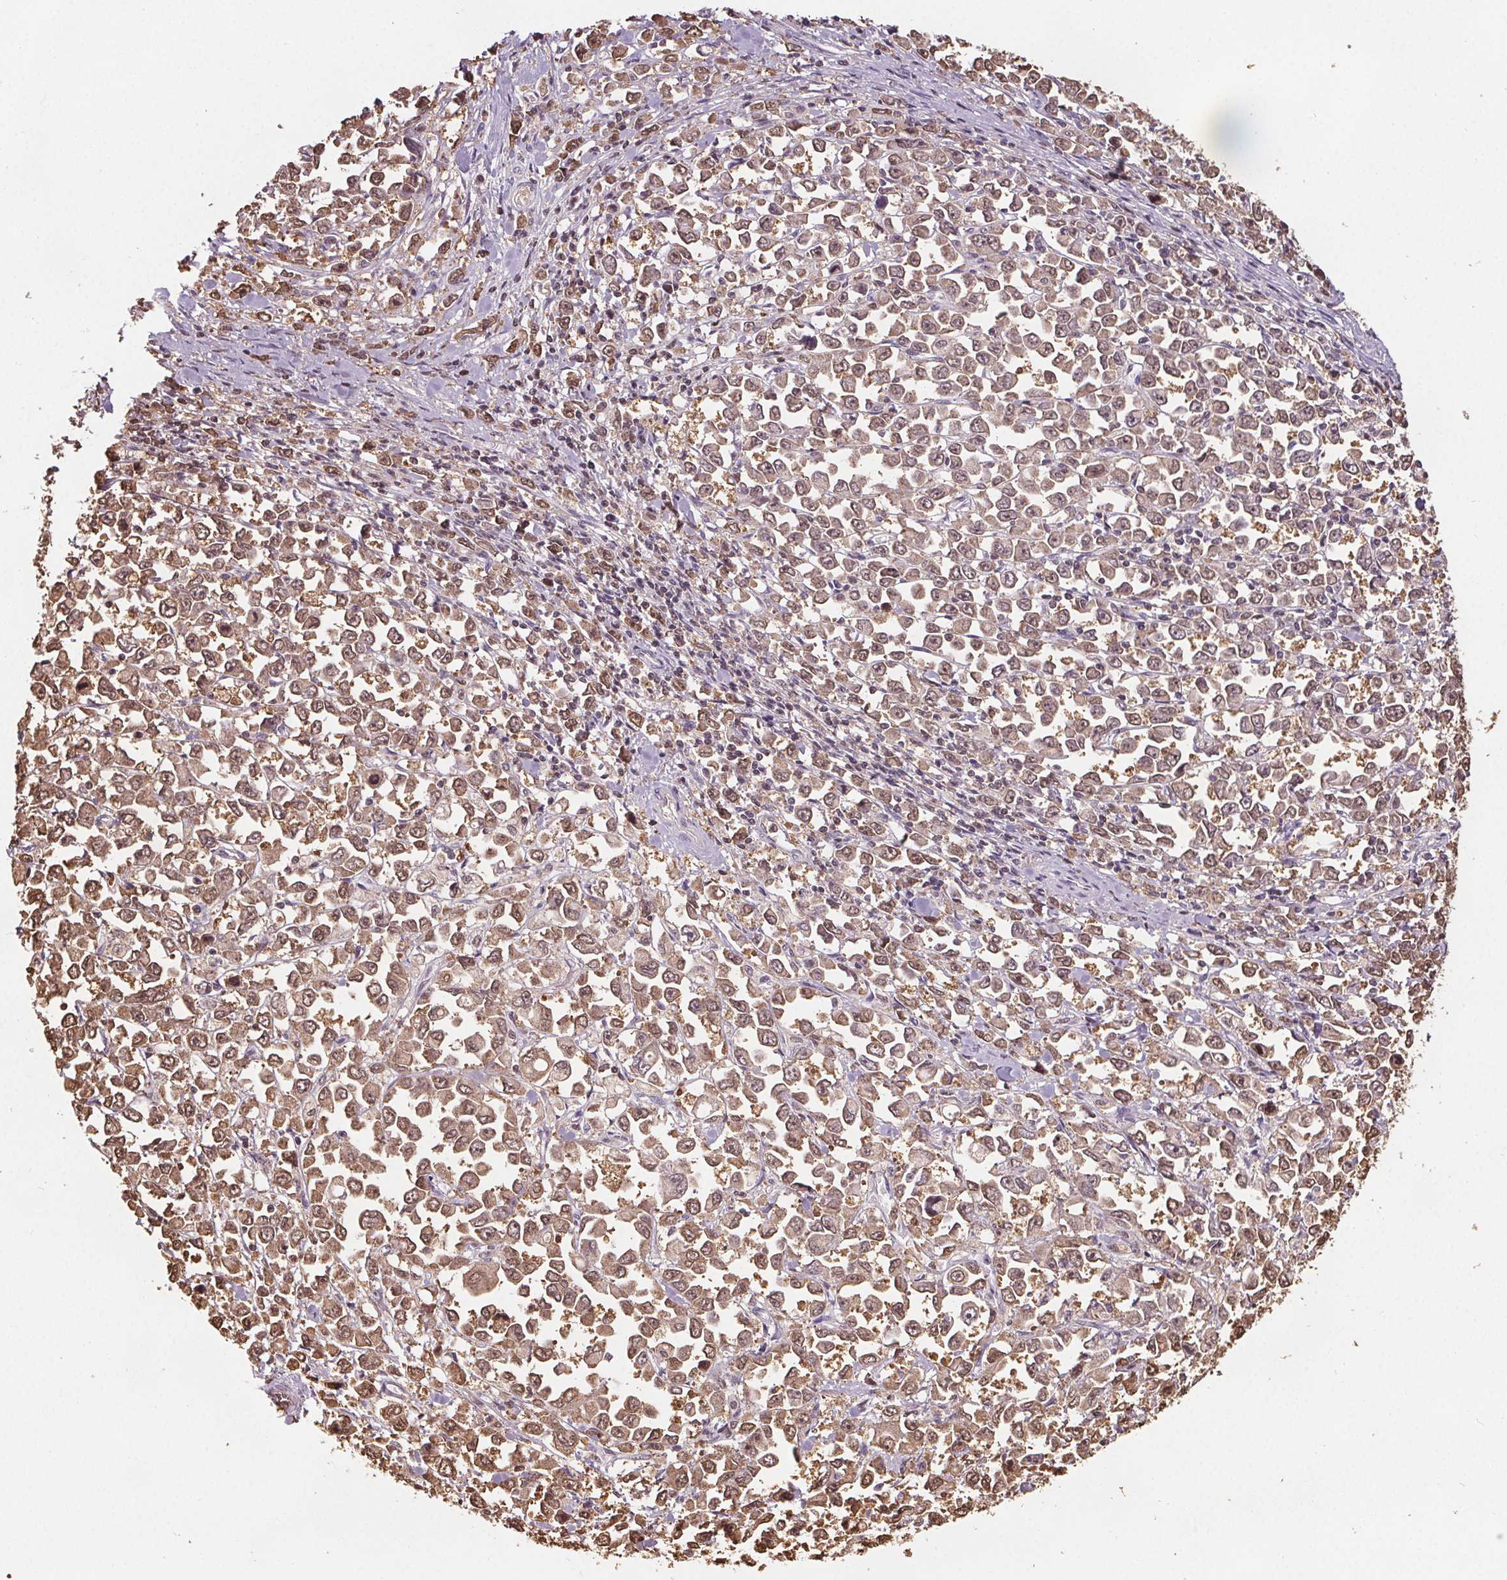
{"staining": {"intensity": "moderate", "quantity": ">75%", "location": "cytoplasmic/membranous,nuclear"}, "tissue": "stomach cancer", "cell_type": "Tumor cells", "image_type": "cancer", "snomed": [{"axis": "morphology", "description": "Adenocarcinoma, NOS"}, {"axis": "topography", "description": "Stomach, upper"}], "caption": "Protein analysis of stomach cancer tissue demonstrates moderate cytoplasmic/membranous and nuclear positivity in about >75% of tumor cells.", "gene": "ENO1", "patient": {"sex": "male", "age": 70}}